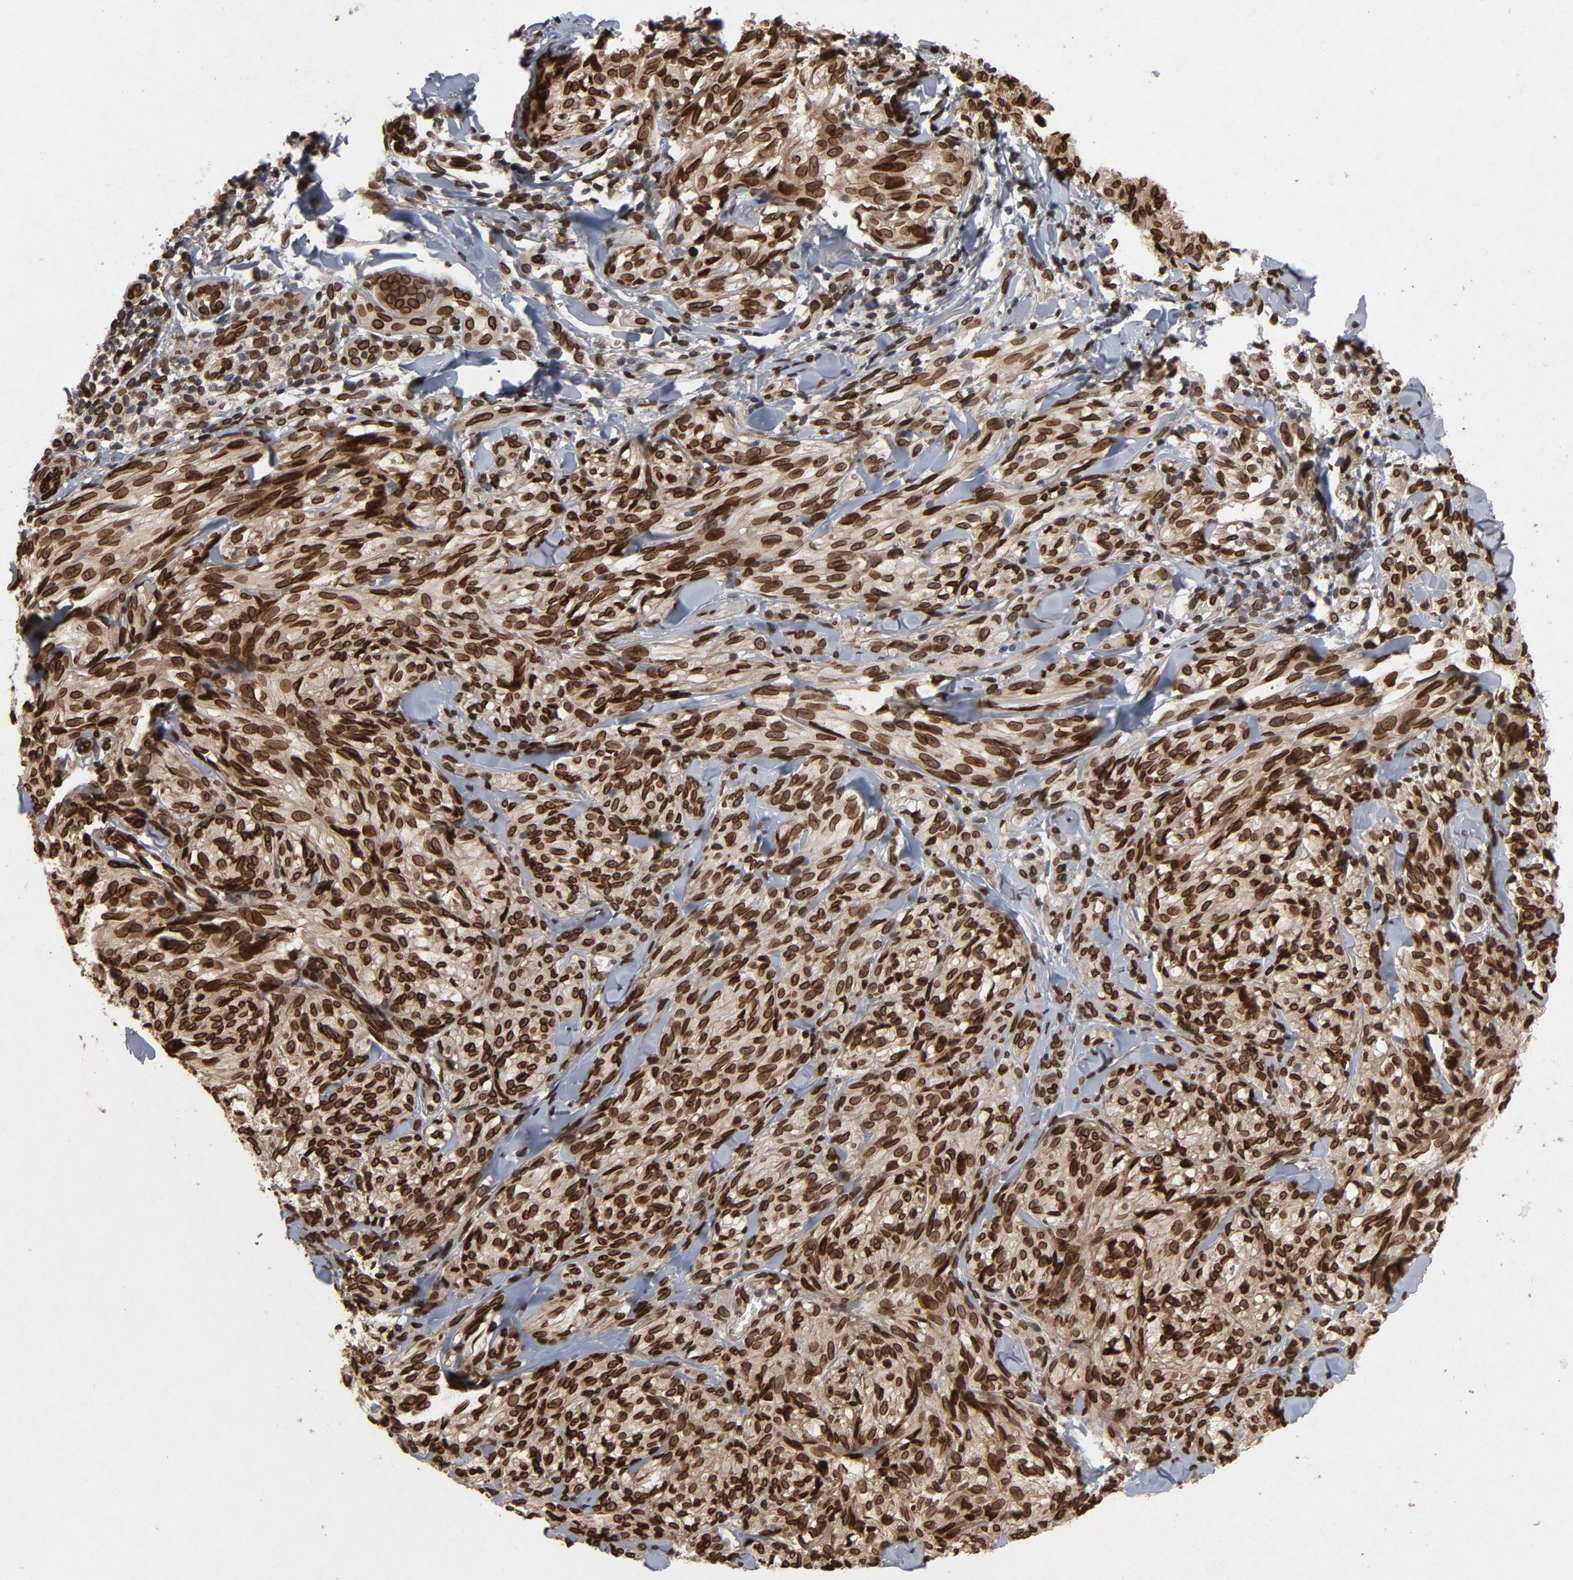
{"staining": {"intensity": "strong", "quantity": ">75%", "location": "cytoplasmic/membranous,nuclear"}, "tissue": "melanoma", "cell_type": "Tumor cells", "image_type": "cancer", "snomed": [{"axis": "morphology", "description": "Malignant melanoma, Metastatic site"}, {"axis": "topography", "description": "Skin"}], "caption": "Malignant melanoma (metastatic site) stained for a protein reveals strong cytoplasmic/membranous and nuclear positivity in tumor cells.", "gene": "LMNA", "patient": {"sex": "female", "age": 66}}